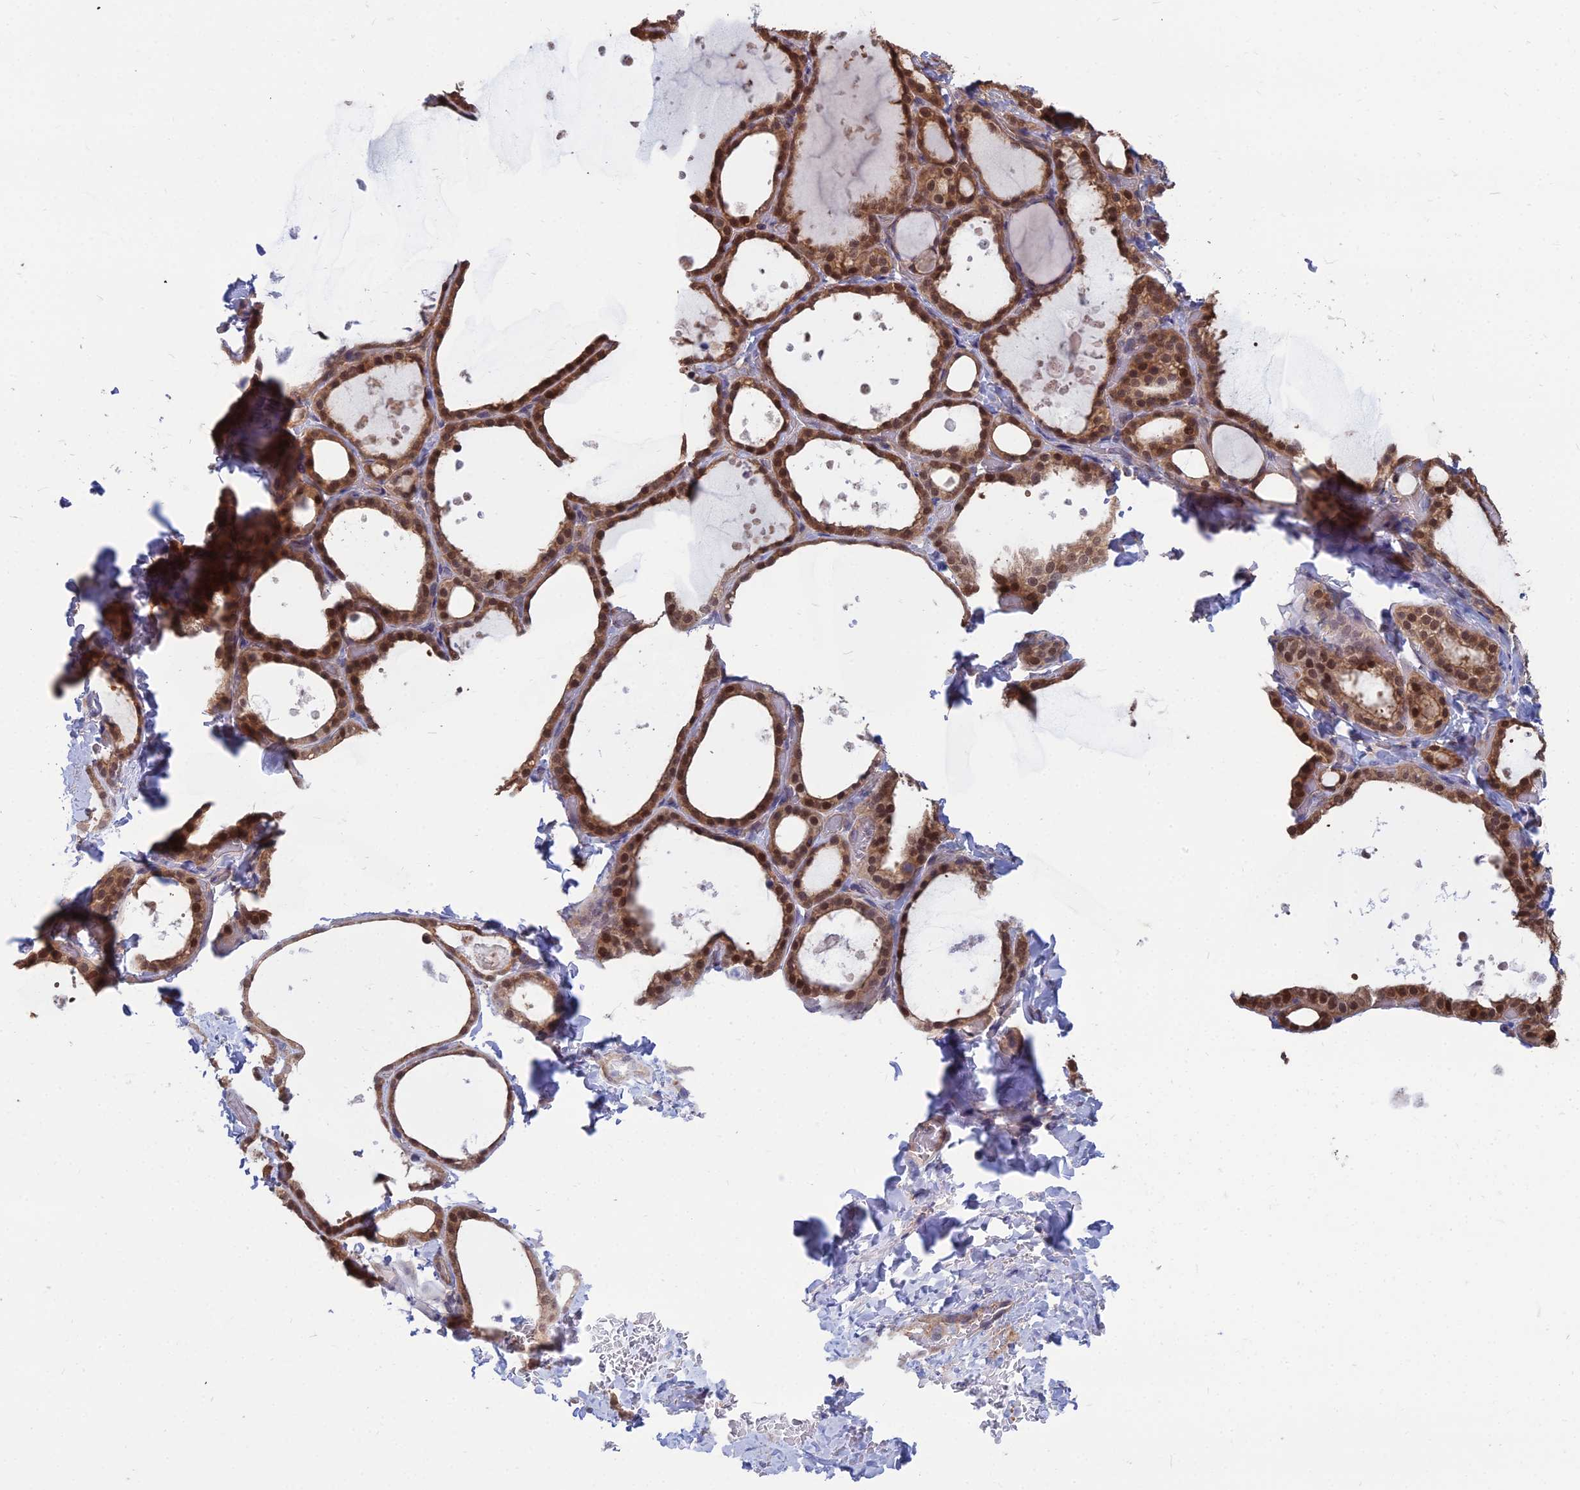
{"staining": {"intensity": "moderate", "quantity": ">75%", "location": "cytoplasmic/membranous,nuclear"}, "tissue": "thyroid gland", "cell_type": "Glandular cells", "image_type": "normal", "snomed": [{"axis": "morphology", "description": "Normal tissue, NOS"}, {"axis": "topography", "description": "Thyroid gland"}], "caption": "DAB (3,3'-diaminobenzidine) immunohistochemical staining of normal human thyroid gland exhibits moderate cytoplasmic/membranous,nuclear protein positivity in approximately >75% of glandular cells. (IHC, brightfield microscopy, high magnification).", "gene": "OPA3", "patient": {"sex": "female", "age": 44}}